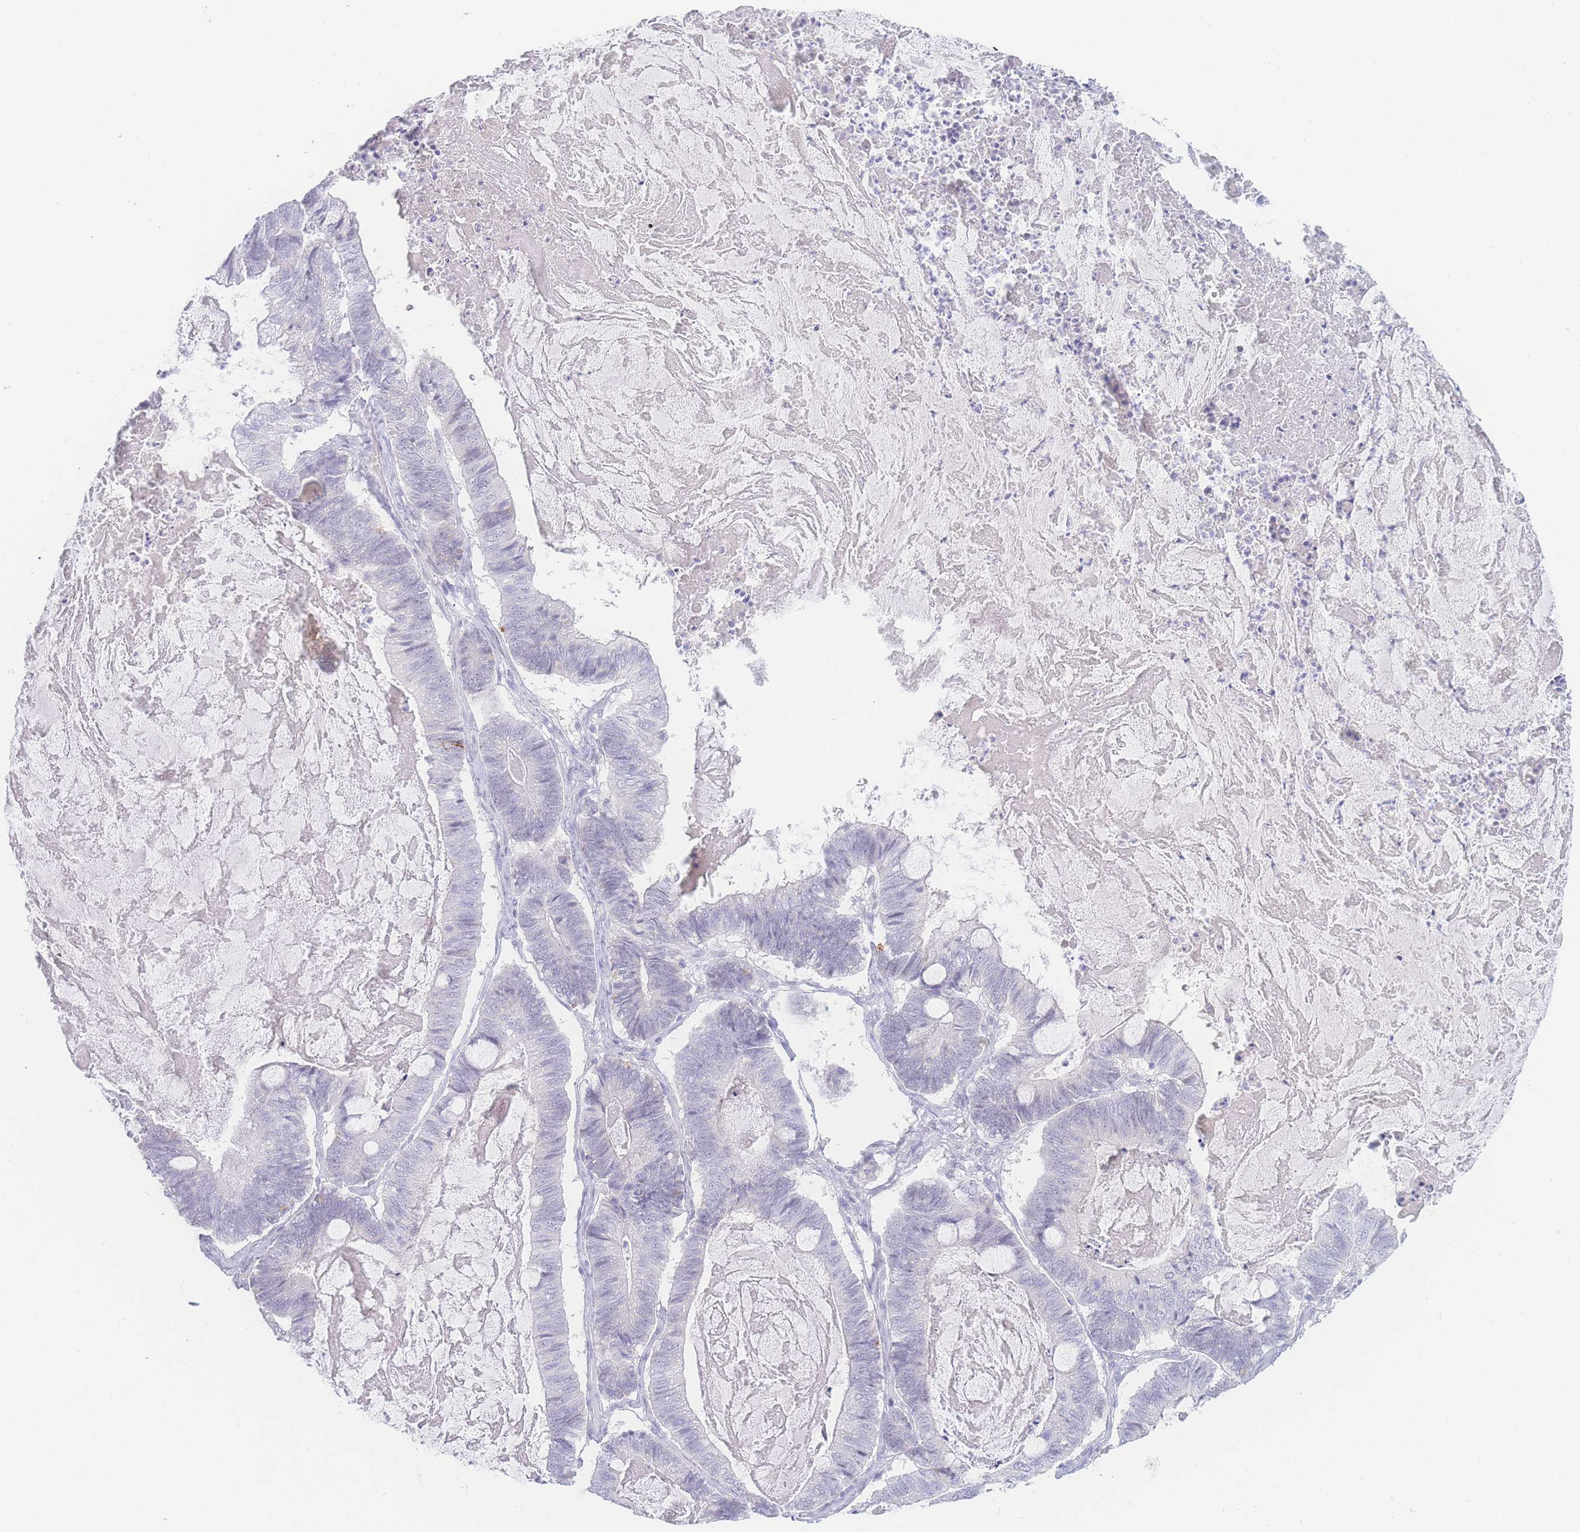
{"staining": {"intensity": "negative", "quantity": "none", "location": "none"}, "tissue": "ovarian cancer", "cell_type": "Tumor cells", "image_type": "cancer", "snomed": [{"axis": "morphology", "description": "Cystadenocarcinoma, mucinous, NOS"}, {"axis": "topography", "description": "Ovary"}], "caption": "This is an immunohistochemistry (IHC) histopathology image of human mucinous cystadenocarcinoma (ovarian). There is no expression in tumor cells.", "gene": "PRSS22", "patient": {"sex": "female", "age": 61}}